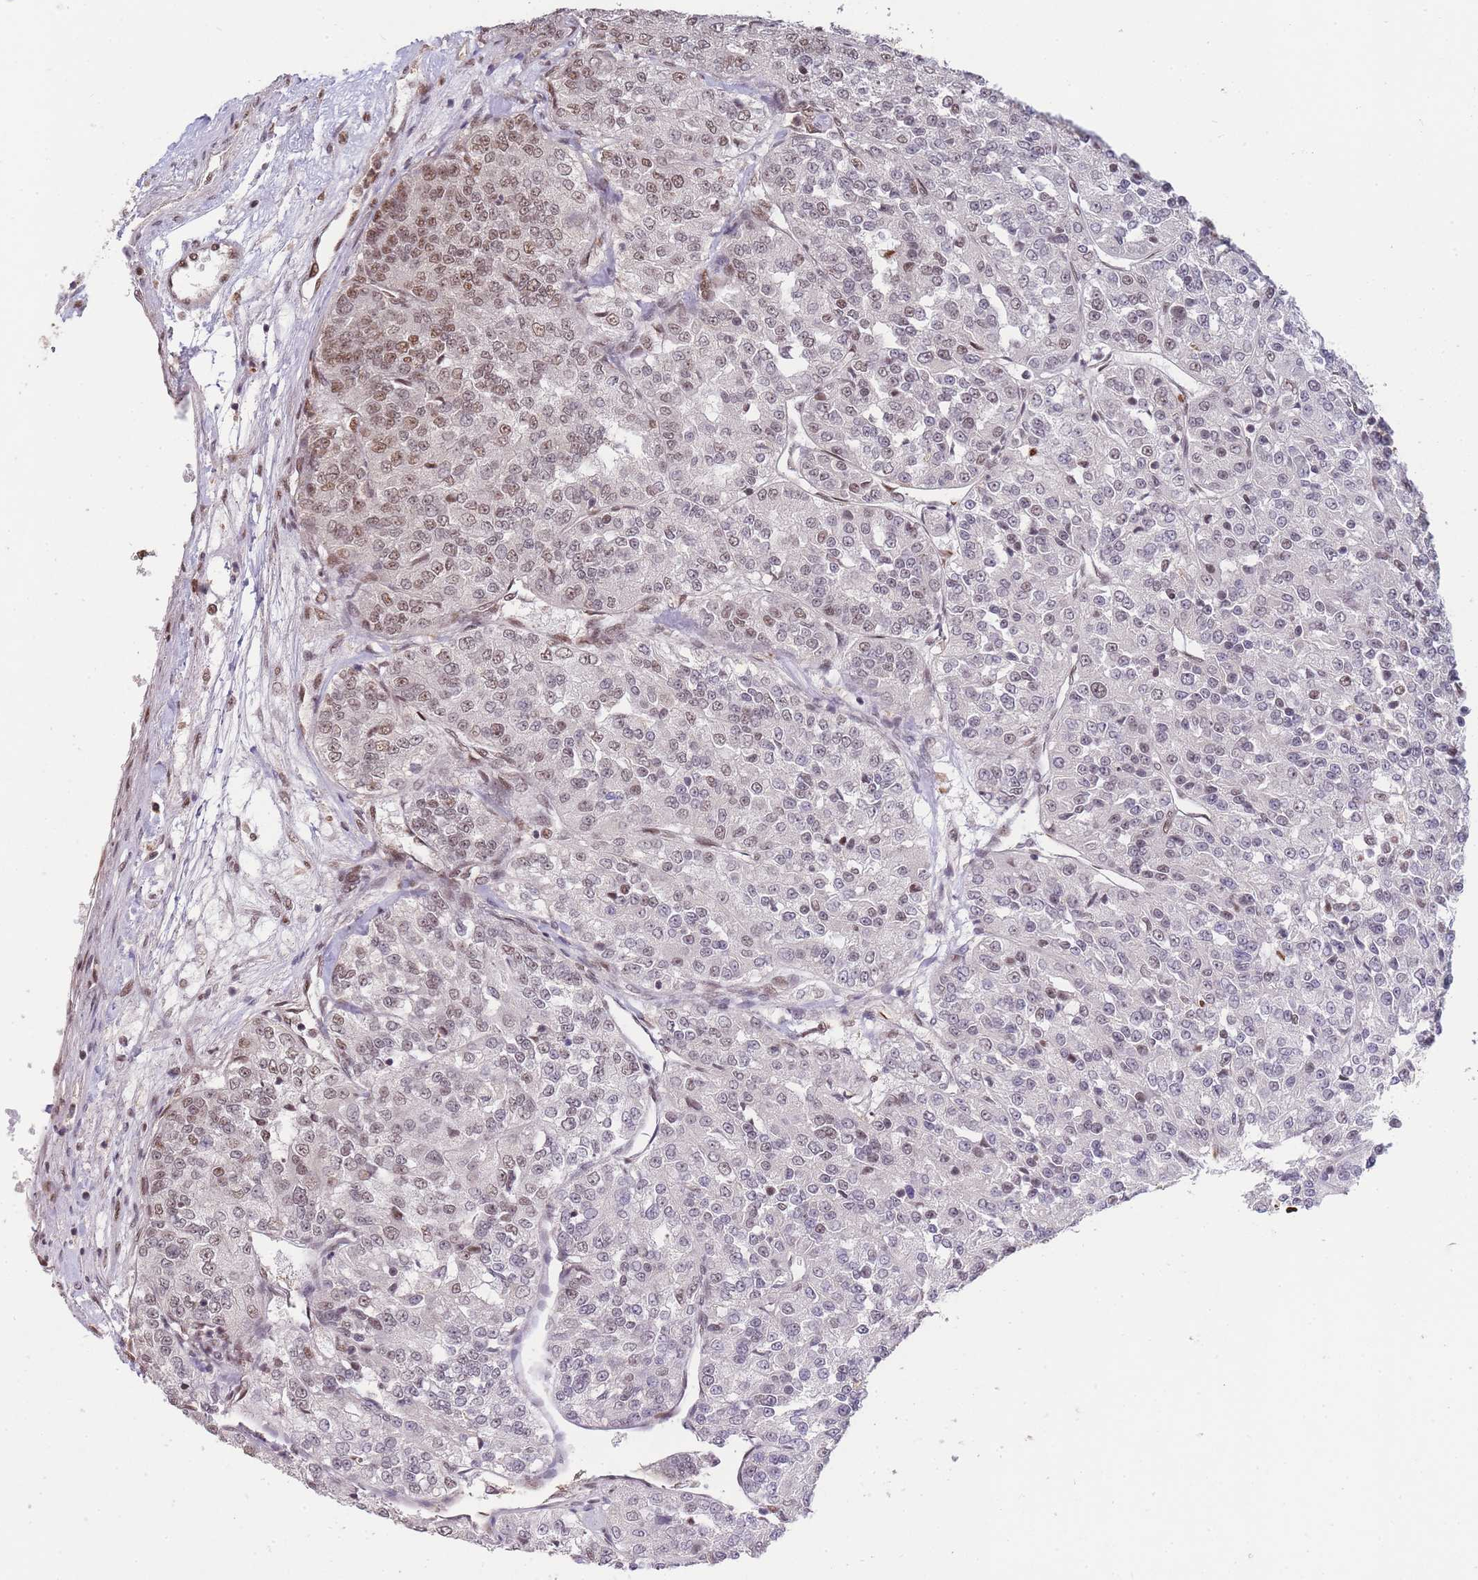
{"staining": {"intensity": "moderate", "quantity": "<25%", "location": "nuclear"}, "tissue": "renal cancer", "cell_type": "Tumor cells", "image_type": "cancer", "snomed": [{"axis": "morphology", "description": "Adenocarcinoma, NOS"}, {"axis": "topography", "description": "Kidney"}], "caption": "Protein expression analysis of human adenocarcinoma (renal) reveals moderate nuclear positivity in about <25% of tumor cells.", "gene": "PRKDC", "patient": {"sex": "female", "age": 63}}